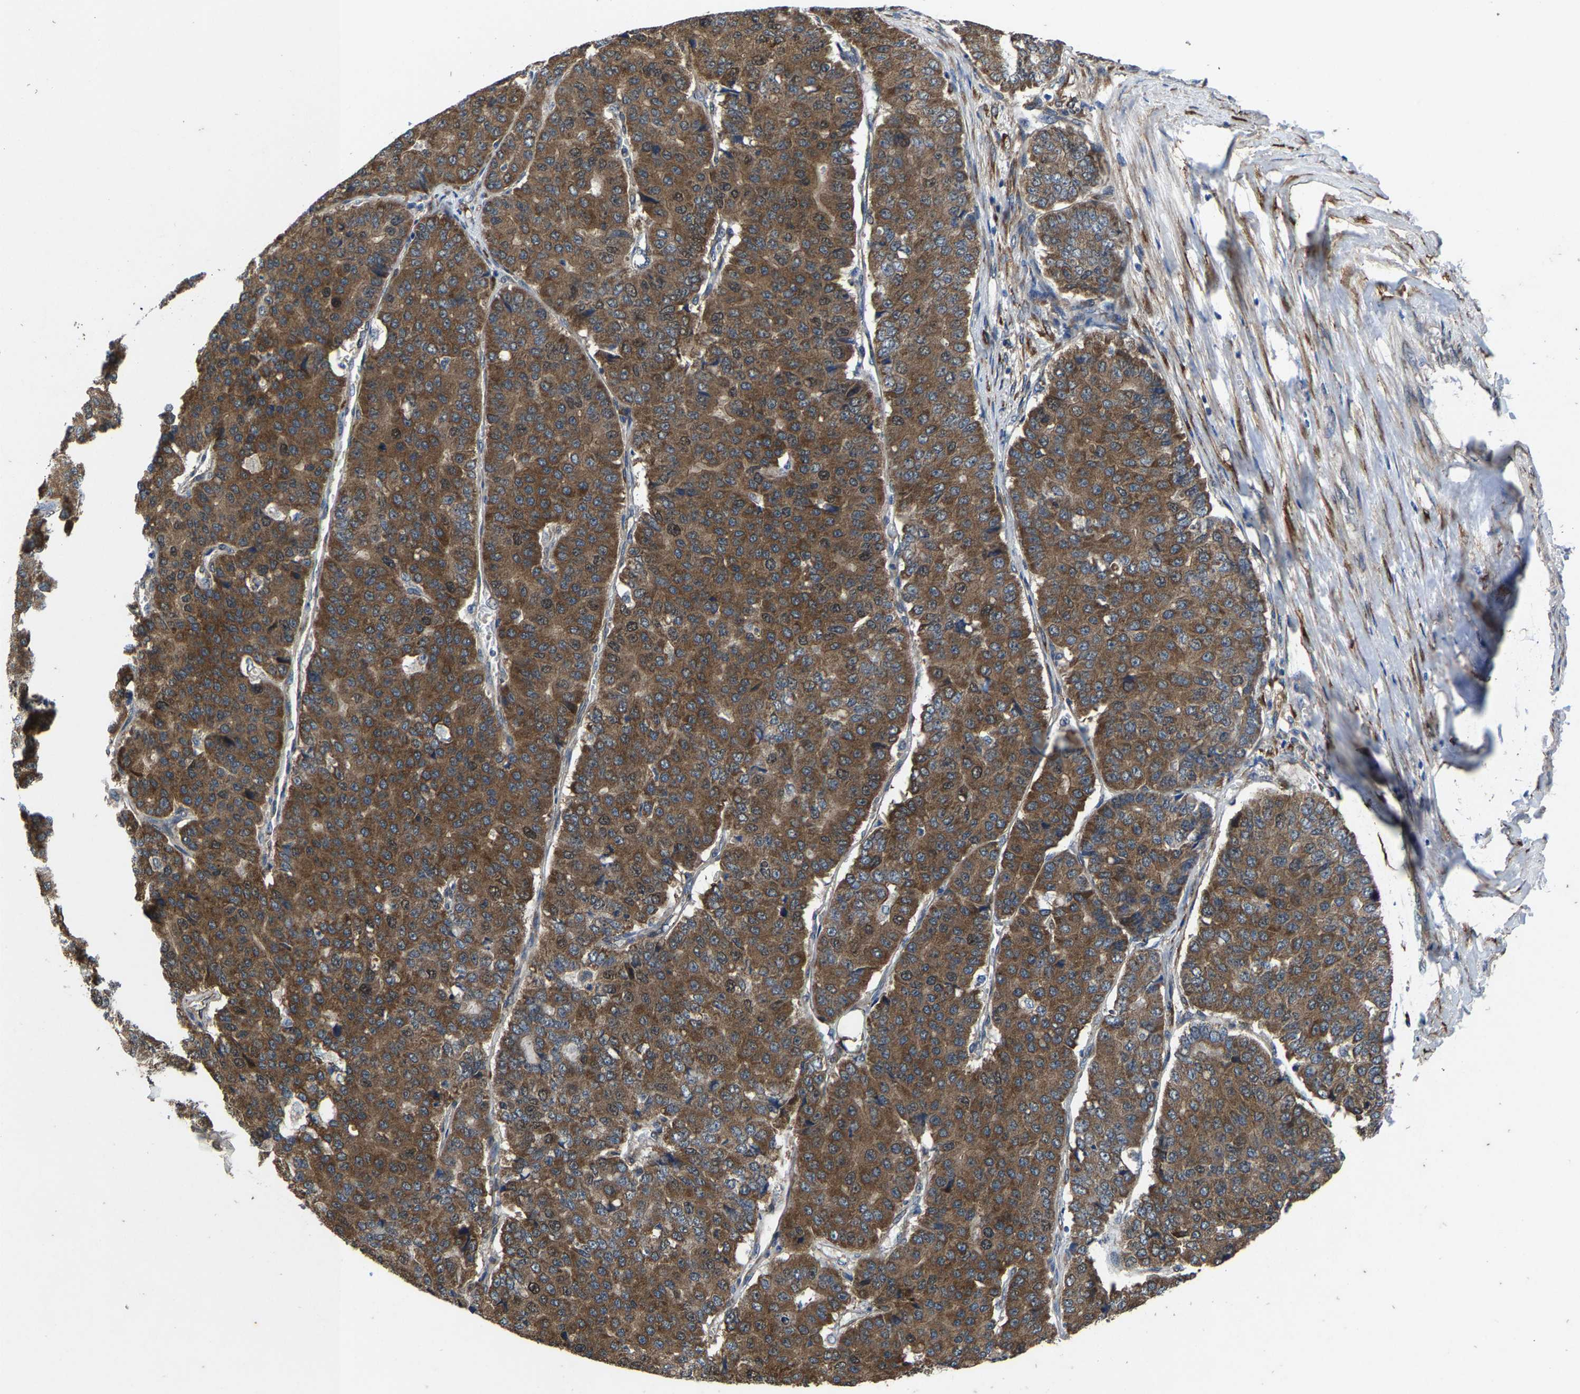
{"staining": {"intensity": "strong", "quantity": ">75%", "location": "cytoplasmic/membranous"}, "tissue": "pancreatic cancer", "cell_type": "Tumor cells", "image_type": "cancer", "snomed": [{"axis": "morphology", "description": "Adenocarcinoma, NOS"}, {"axis": "topography", "description": "Pancreas"}], "caption": "Immunohistochemical staining of human pancreatic cancer exhibits high levels of strong cytoplasmic/membranous protein positivity in approximately >75% of tumor cells. The protein of interest is shown in brown color, while the nuclei are stained blue.", "gene": "PDP1", "patient": {"sex": "male", "age": 50}}